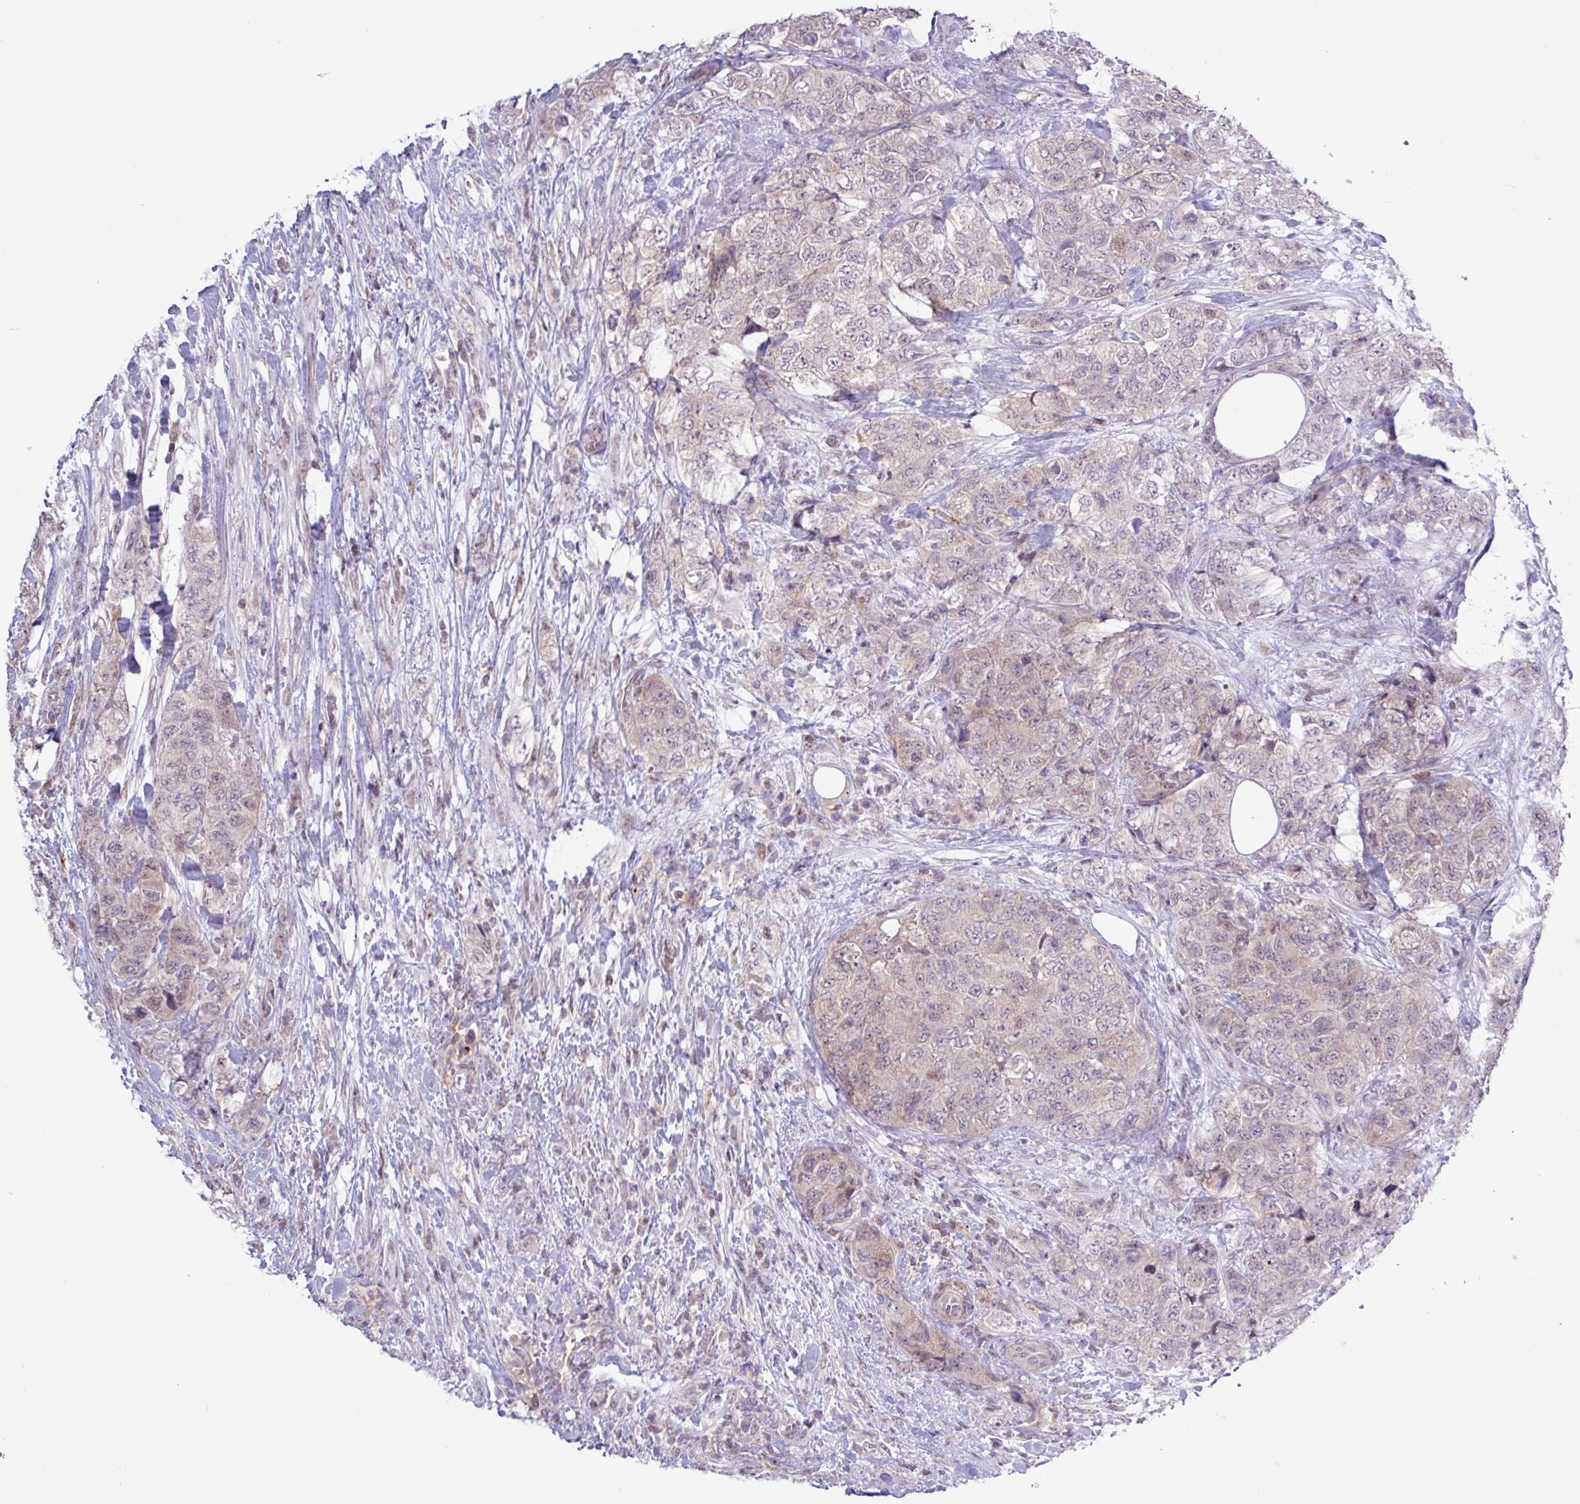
{"staining": {"intensity": "weak", "quantity": "25%-75%", "location": "cytoplasmic/membranous"}, "tissue": "urothelial cancer", "cell_type": "Tumor cells", "image_type": "cancer", "snomed": [{"axis": "morphology", "description": "Urothelial carcinoma, High grade"}, {"axis": "topography", "description": "Urinary bladder"}], "caption": "Immunohistochemistry of urothelial cancer reveals low levels of weak cytoplasmic/membranous staining in about 25%-75% of tumor cells.", "gene": "RTL3", "patient": {"sex": "female", "age": 78}}